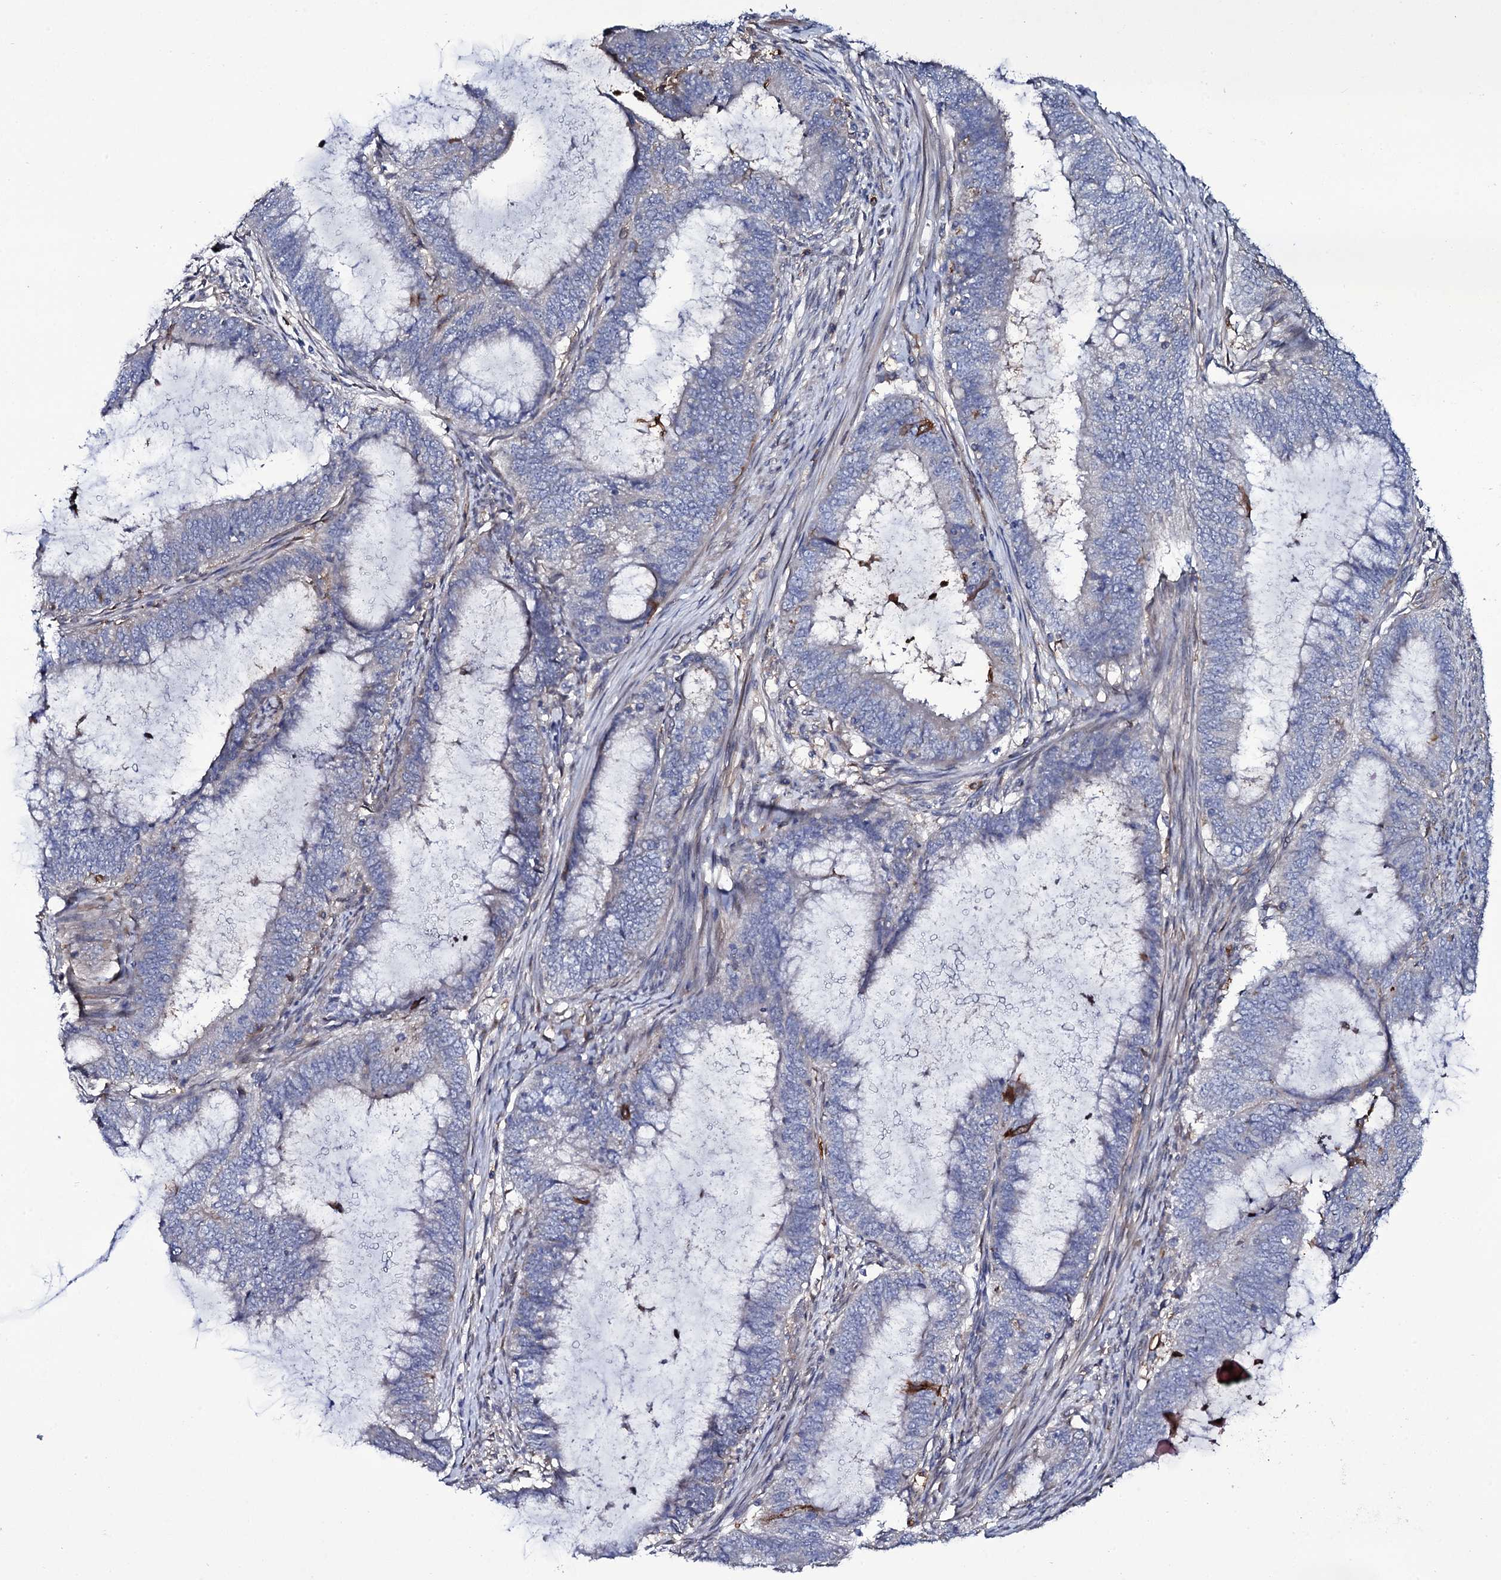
{"staining": {"intensity": "negative", "quantity": "none", "location": "none"}, "tissue": "endometrial cancer", "cell_type": "Tumor cells", "image_type": "cancer", "snomed": [{"axis": "morphology", "description": "Adenocarcinoma, NOS"}, {"axis": "topography", "description": "Endometrium"}], "caption": "Tumor cells show no significant staining in endometrial adenocarcinoma.", "gene": "TTC23", "patient": {"sex": "female", "age": 51}}